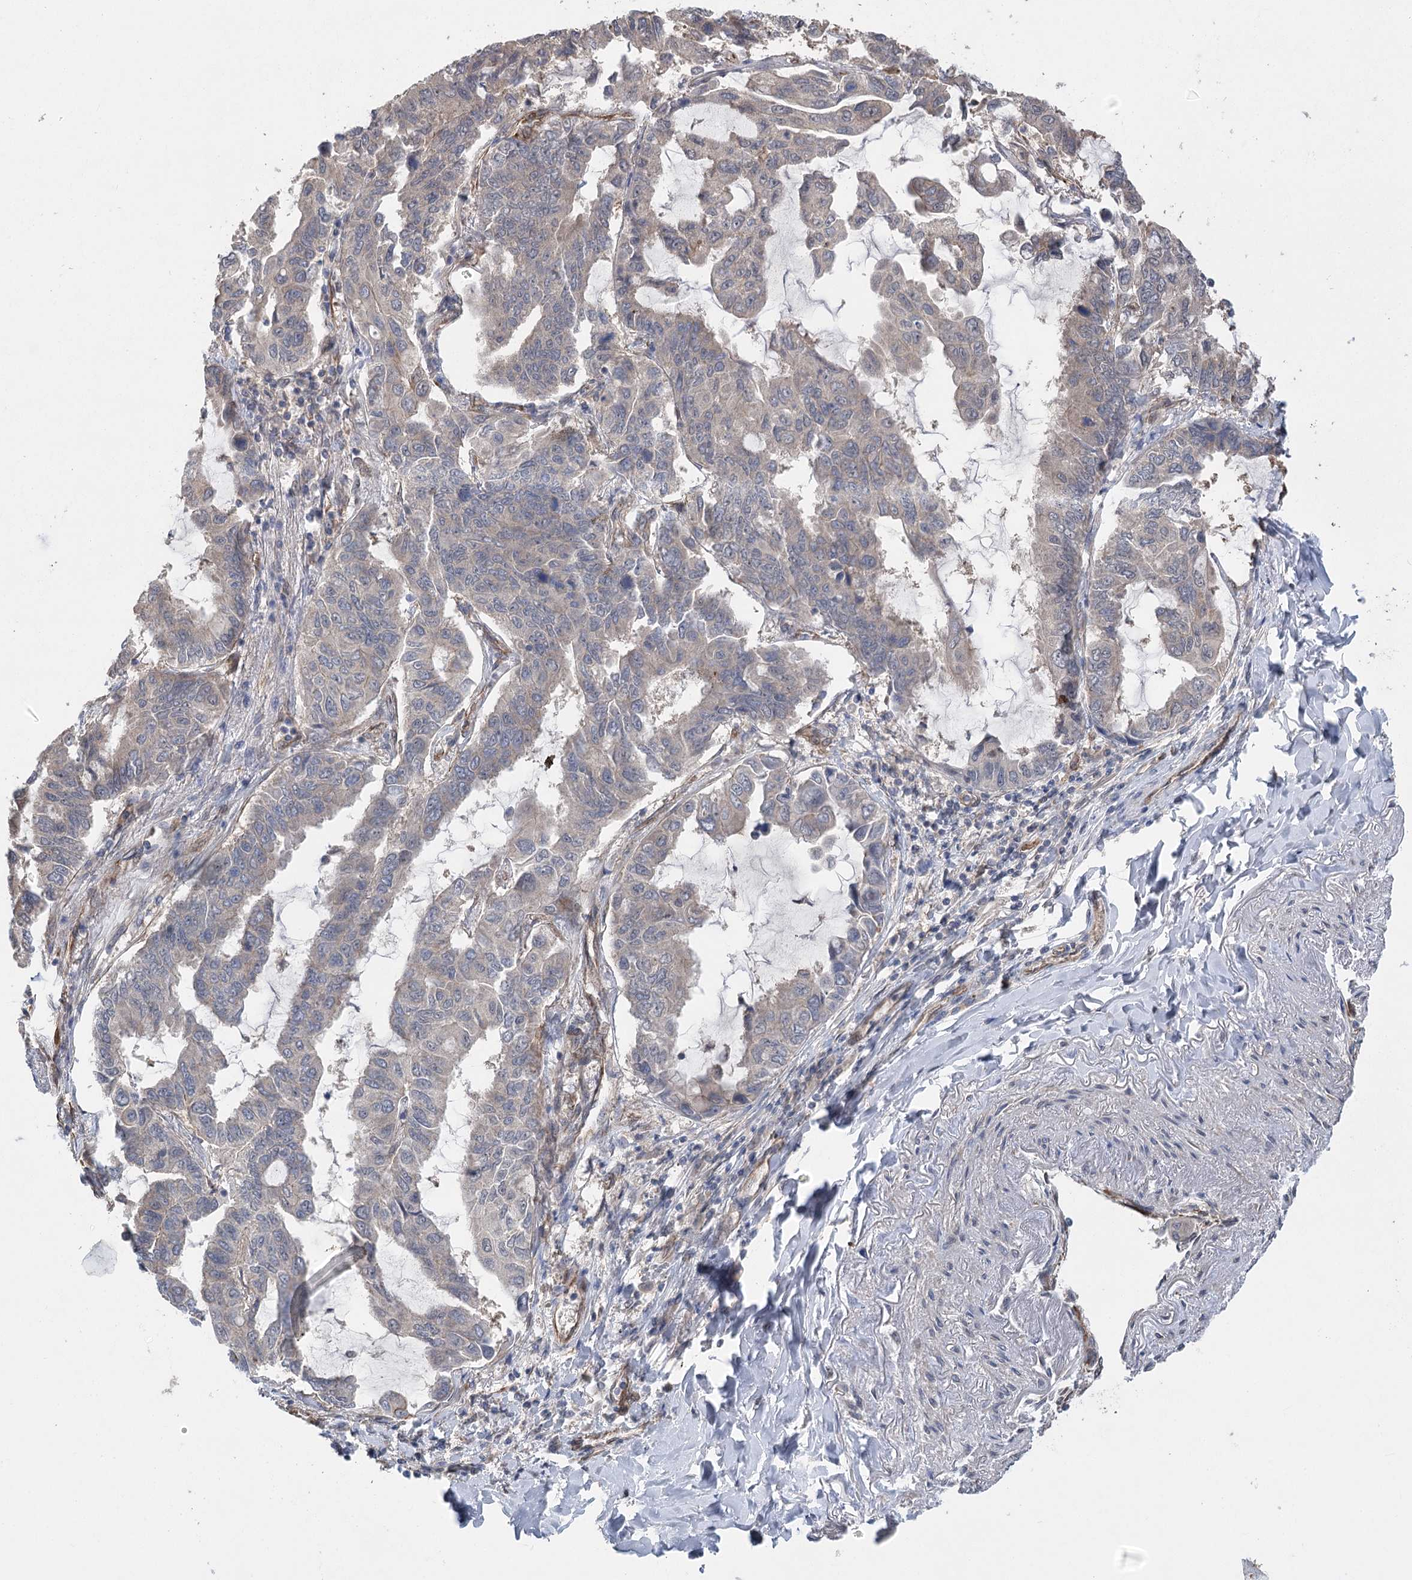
{"staining": {"intensity": "weak", "quantity": "<25%", "location": "cytoplasmic/membranous"}, "tissue": "lung cancer", "cell_type": "Tumor cells", "image_type": "cancer", "snomed": [{"axis": "morphology", "description": "Adenocarcinoma, NOS"}, {"axis": "topography", "description": "Lung"}], "caption": "Tumor cells show no significant expression in adenocarcinoma (lung).", "gene": "RWDD4", "patient": {"sex": "male", "age": 64}}